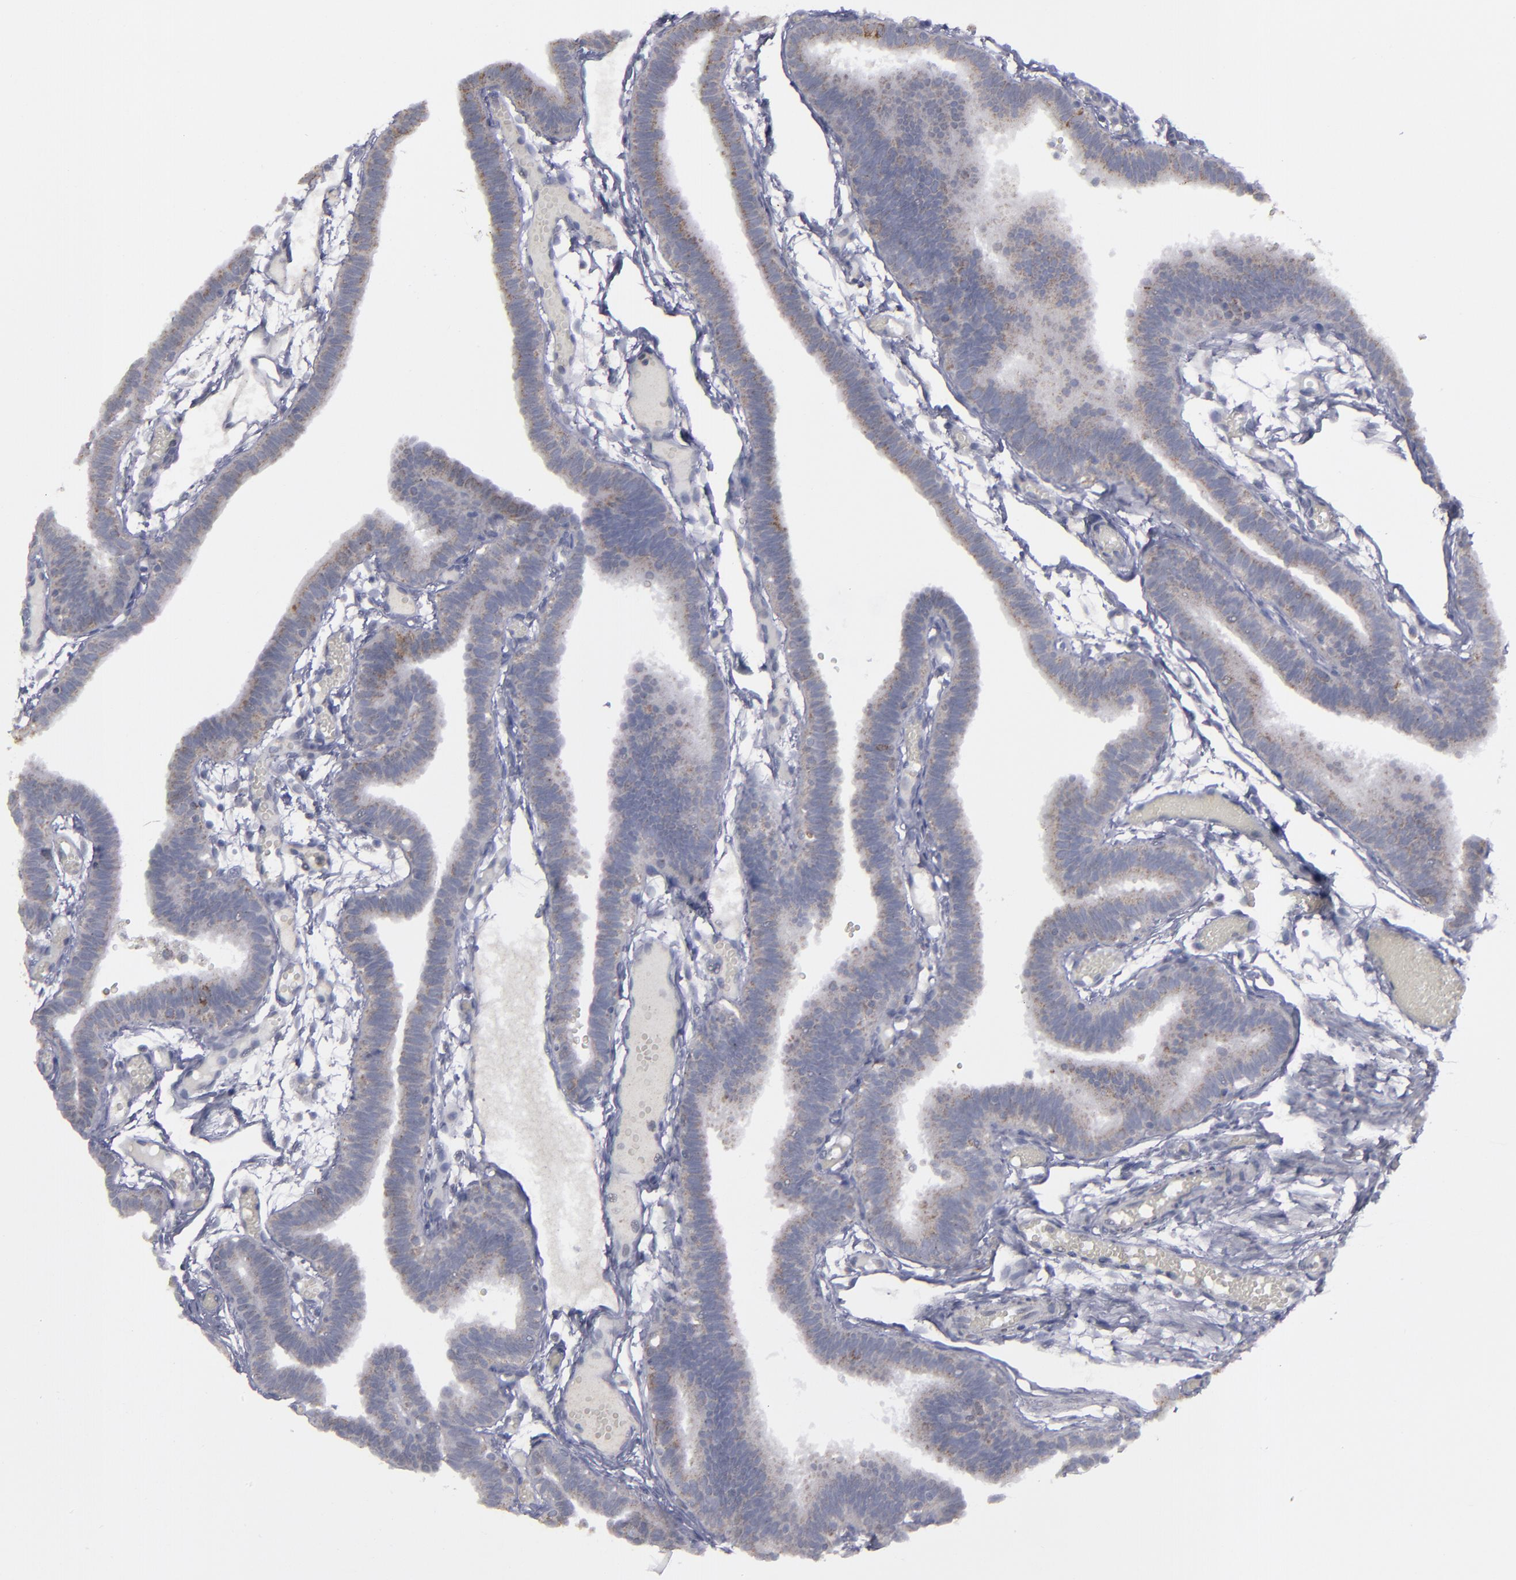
{"staining": {"intensity": "weak", "quantity": ">75%", "location": "cytoplasmic/membranous"}, "tissue": "fallopian tube", "cell_type": "Glandular cells", "image_type": "normal", "snomed": [{"axis": "morphology", "description": "Normal tissue, NOS"}, {"axis": "topography", "description": "Fallopian tube"}], "caption": "This is an image of IHC staining of normal fallopian tube, which shows weak staining in the cytoplasmic/membranous of glandular cells.", "gene": "MYOM2", "patient": {"sex": "female", "age": 29}}